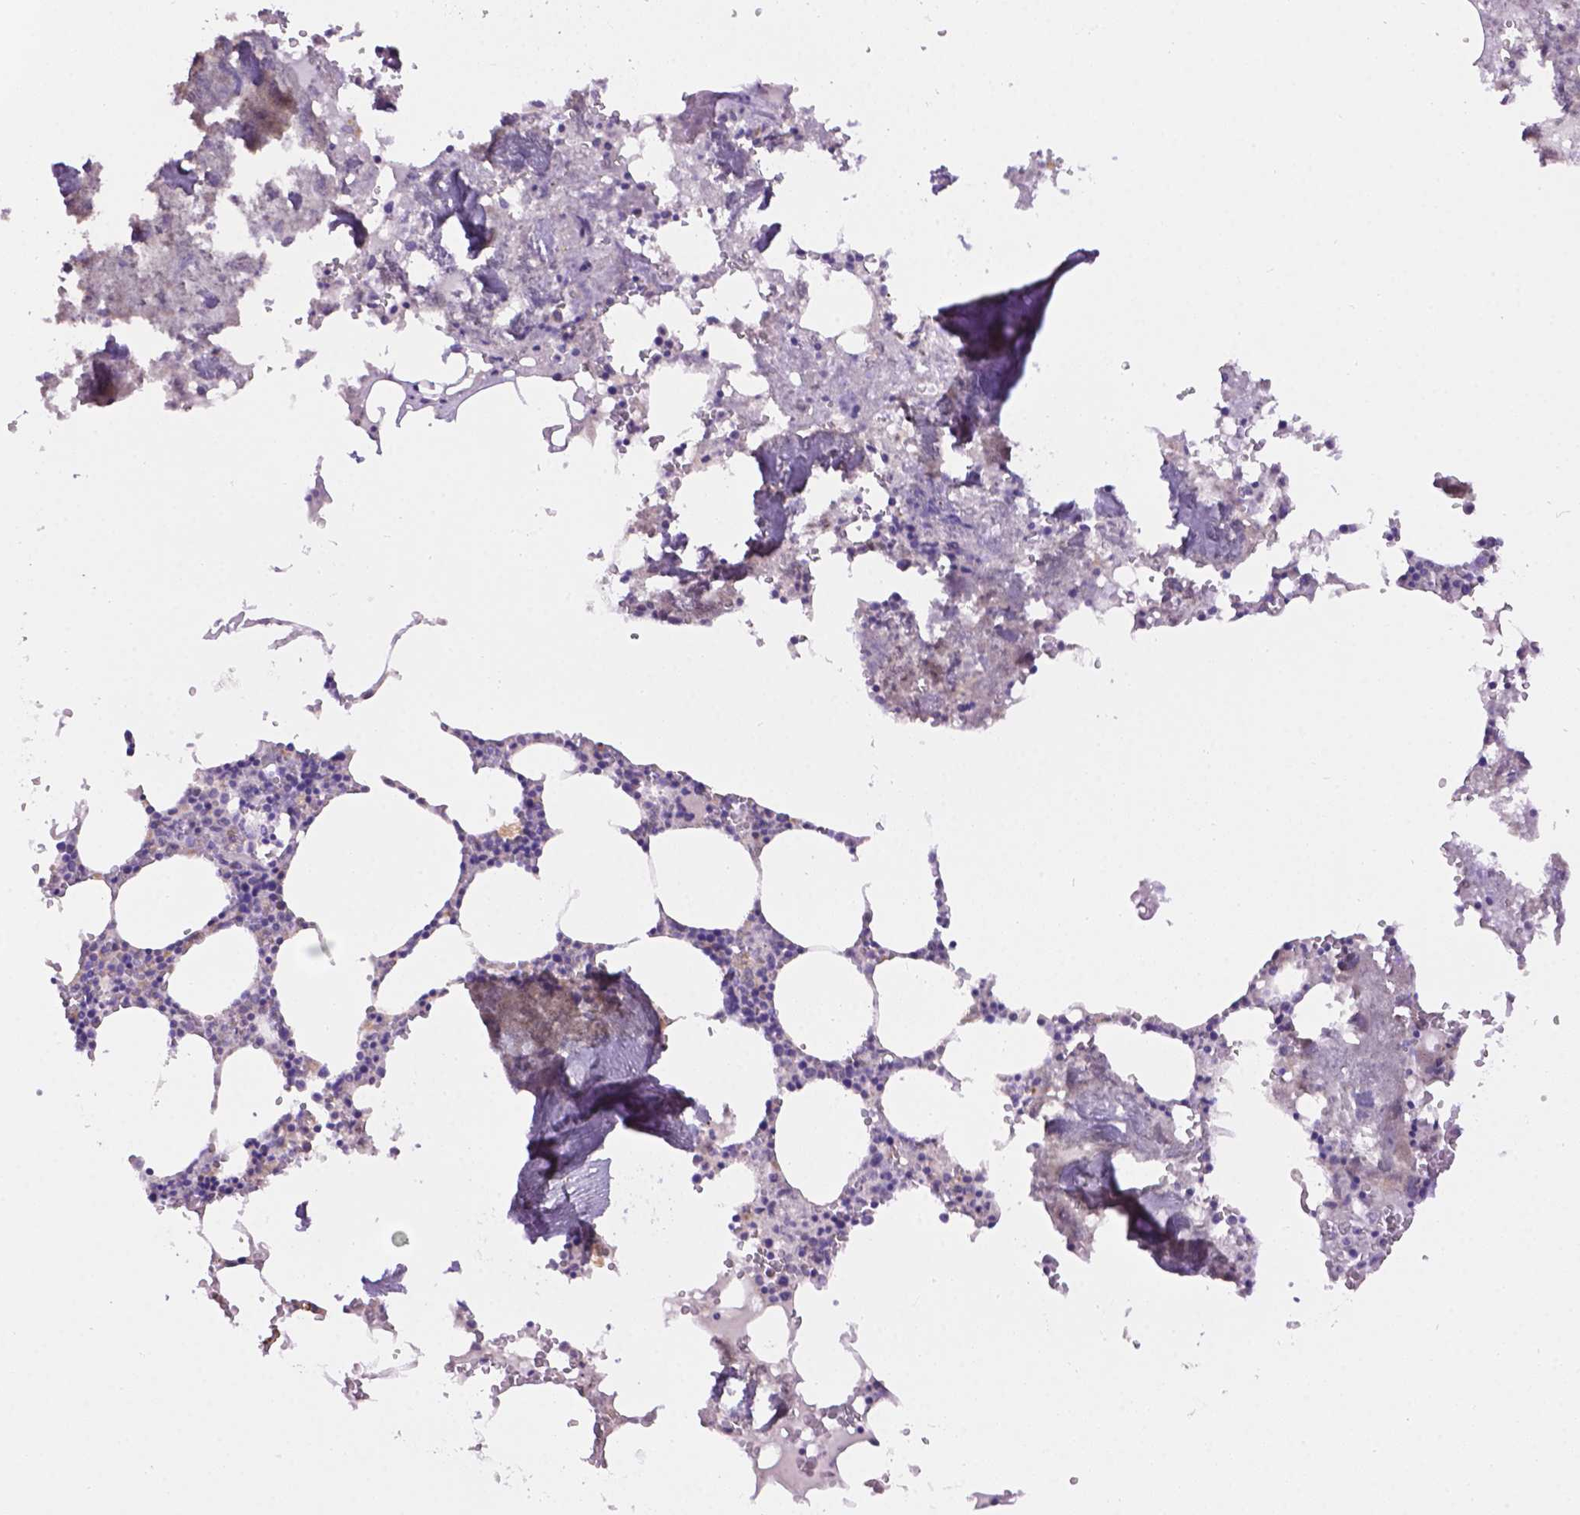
{"staining": {"intensity": "negative", "quantity": "none", "location": "none"}, "tissue": "bone marrow", "cell_type": "Hematopoietic cells", "image_type": "normal", "snomed": [{"axis": "morphology", "description": "Normal tissue, NOS"}, {"axis": "topography", "description": "Bone marrow"}], "caption": "There is no significant expression in hematopoietic cells of bone marrow. Nuclei are stained in blue.", "gene": "CDH7", "patient": {"sex": "male", "age": 54}}